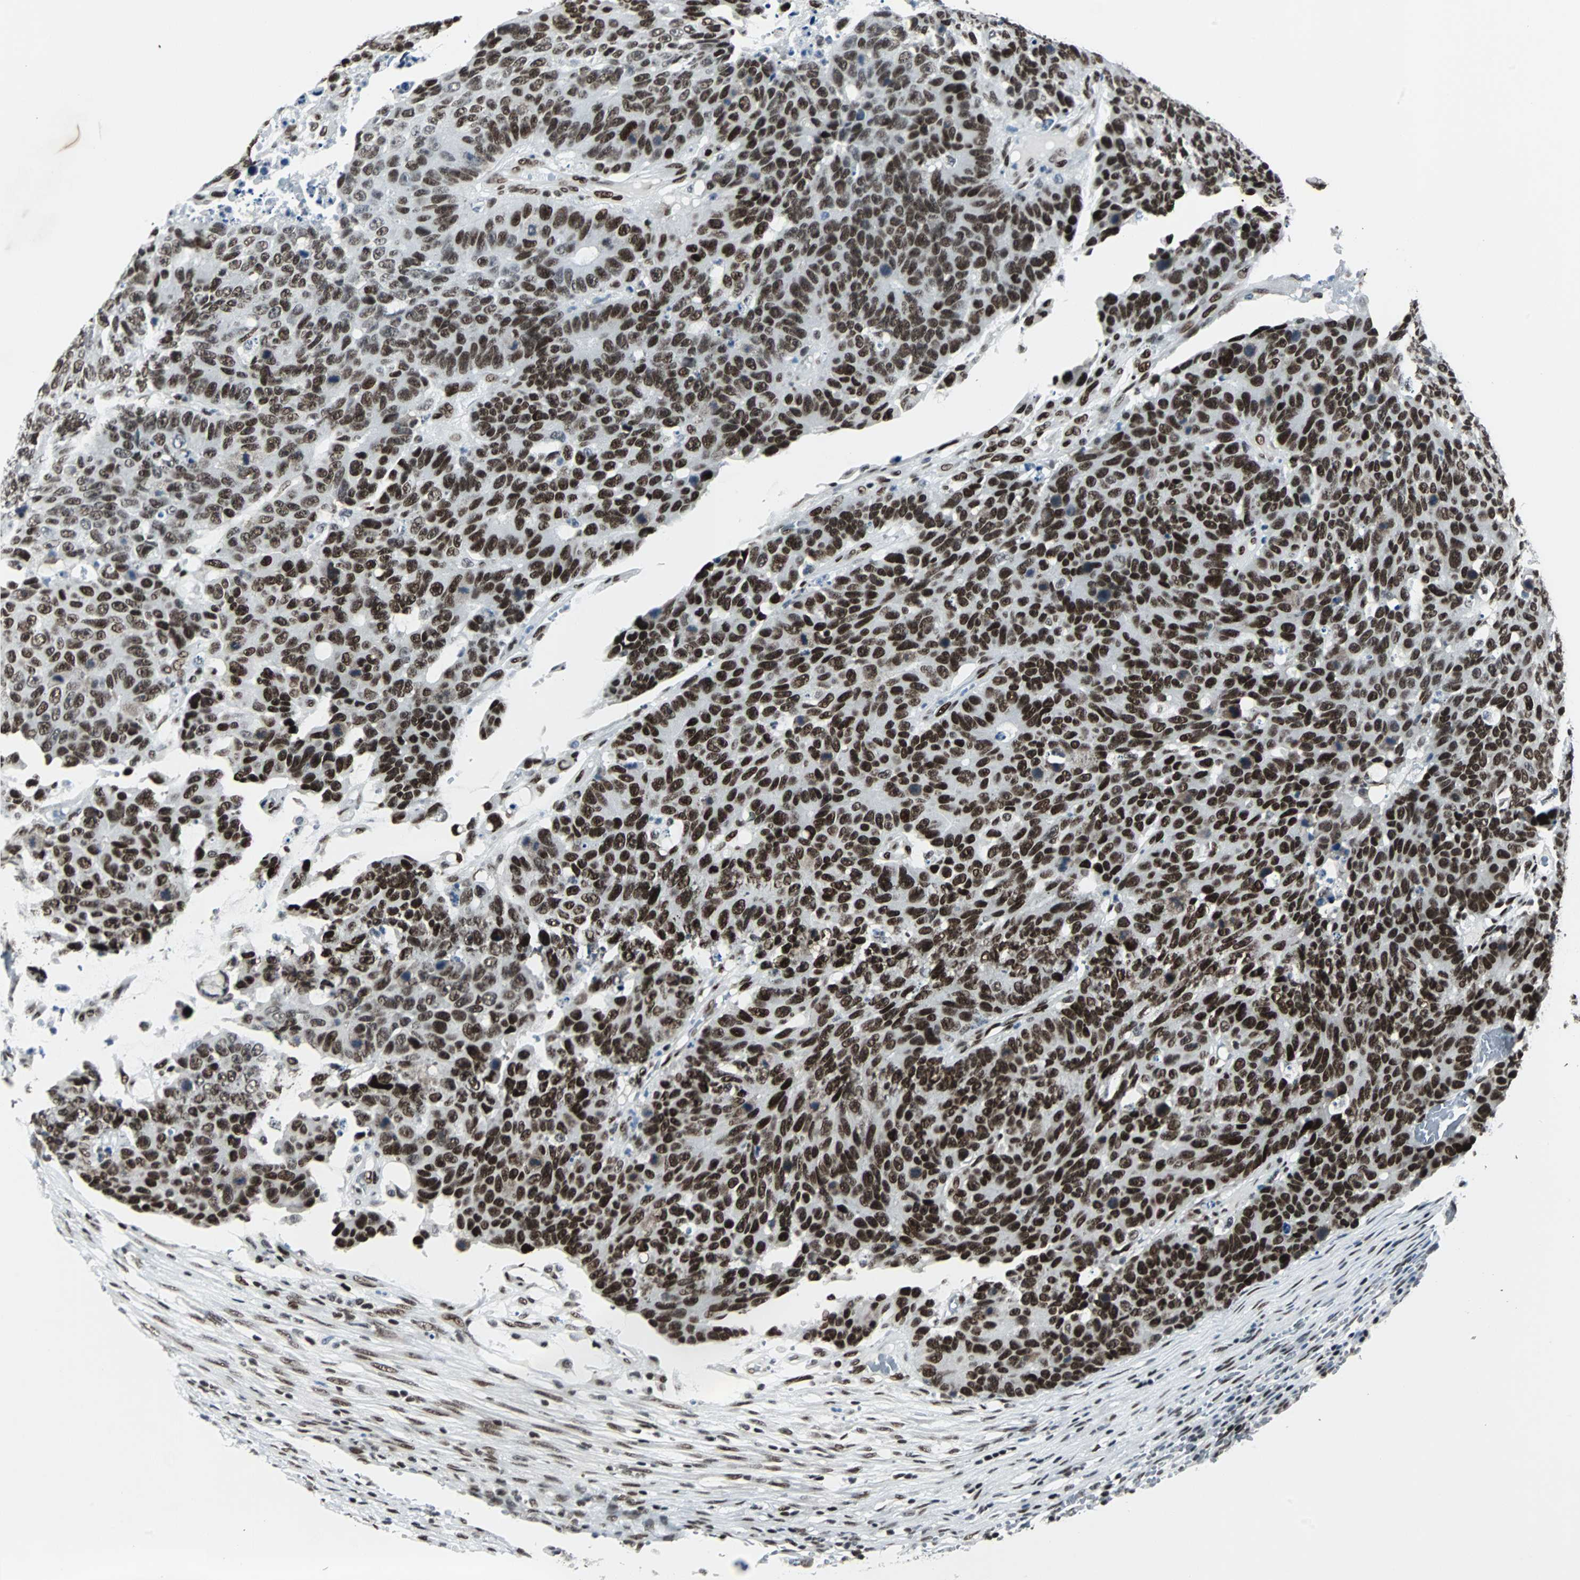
{"staining": {"intensity": "strong", "quantity": ">75%", "location": "nuclear"}, "tissue": "colorectal cancer", "cell_type": "Tumor cells", "image_type": "cancer", "snomed": [{"axis": "morphology", "description": "Adenocarcinoma, NOS"}, {"axis": "topography", "description": "Colon"}], "caption": "Immunohistochemical staining of human colorectal cancer shows high levels of strong nuclear staining in about >75% of tumor cells.", "gene": "MEF2D", "patient": {"sex": "female", "age": 86}}